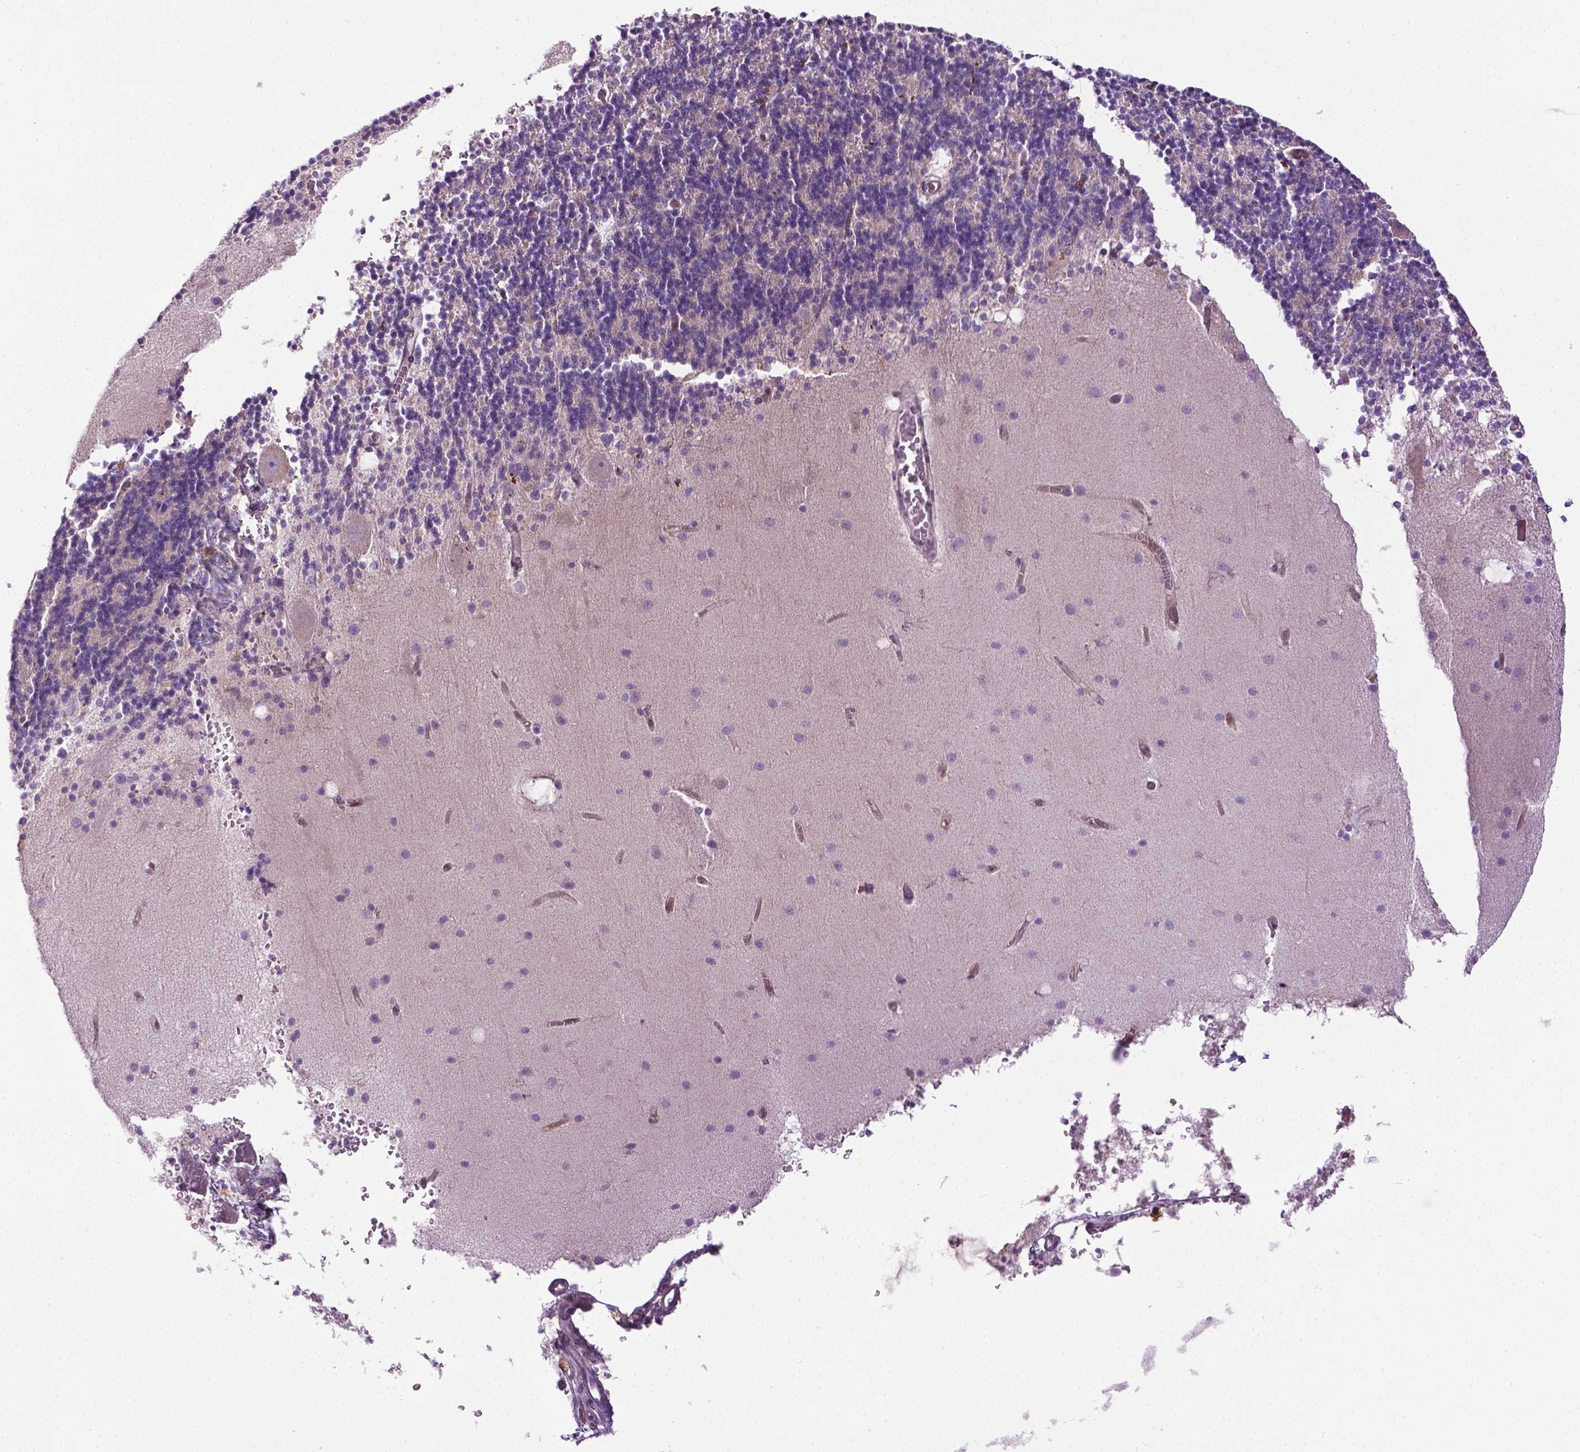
{"staining": {"intensity": "negative", "quantity": "none", "location": "none"}, "tissue": "cerebellum", "cell_type": "Cells in granular layer", "image_type": "normal", "snomed": [{"axis": "morphology", "description": "Normal tissue, NOS"}, {"axis": "topography", "description": "Cerebellum"}], "caption": "Cerebellum was stained to show a protein in brown. There is no significant positivity in cells in granular layer.", "gene": "SPECC1L", "patient": {"sex": "male", "age": 70}}